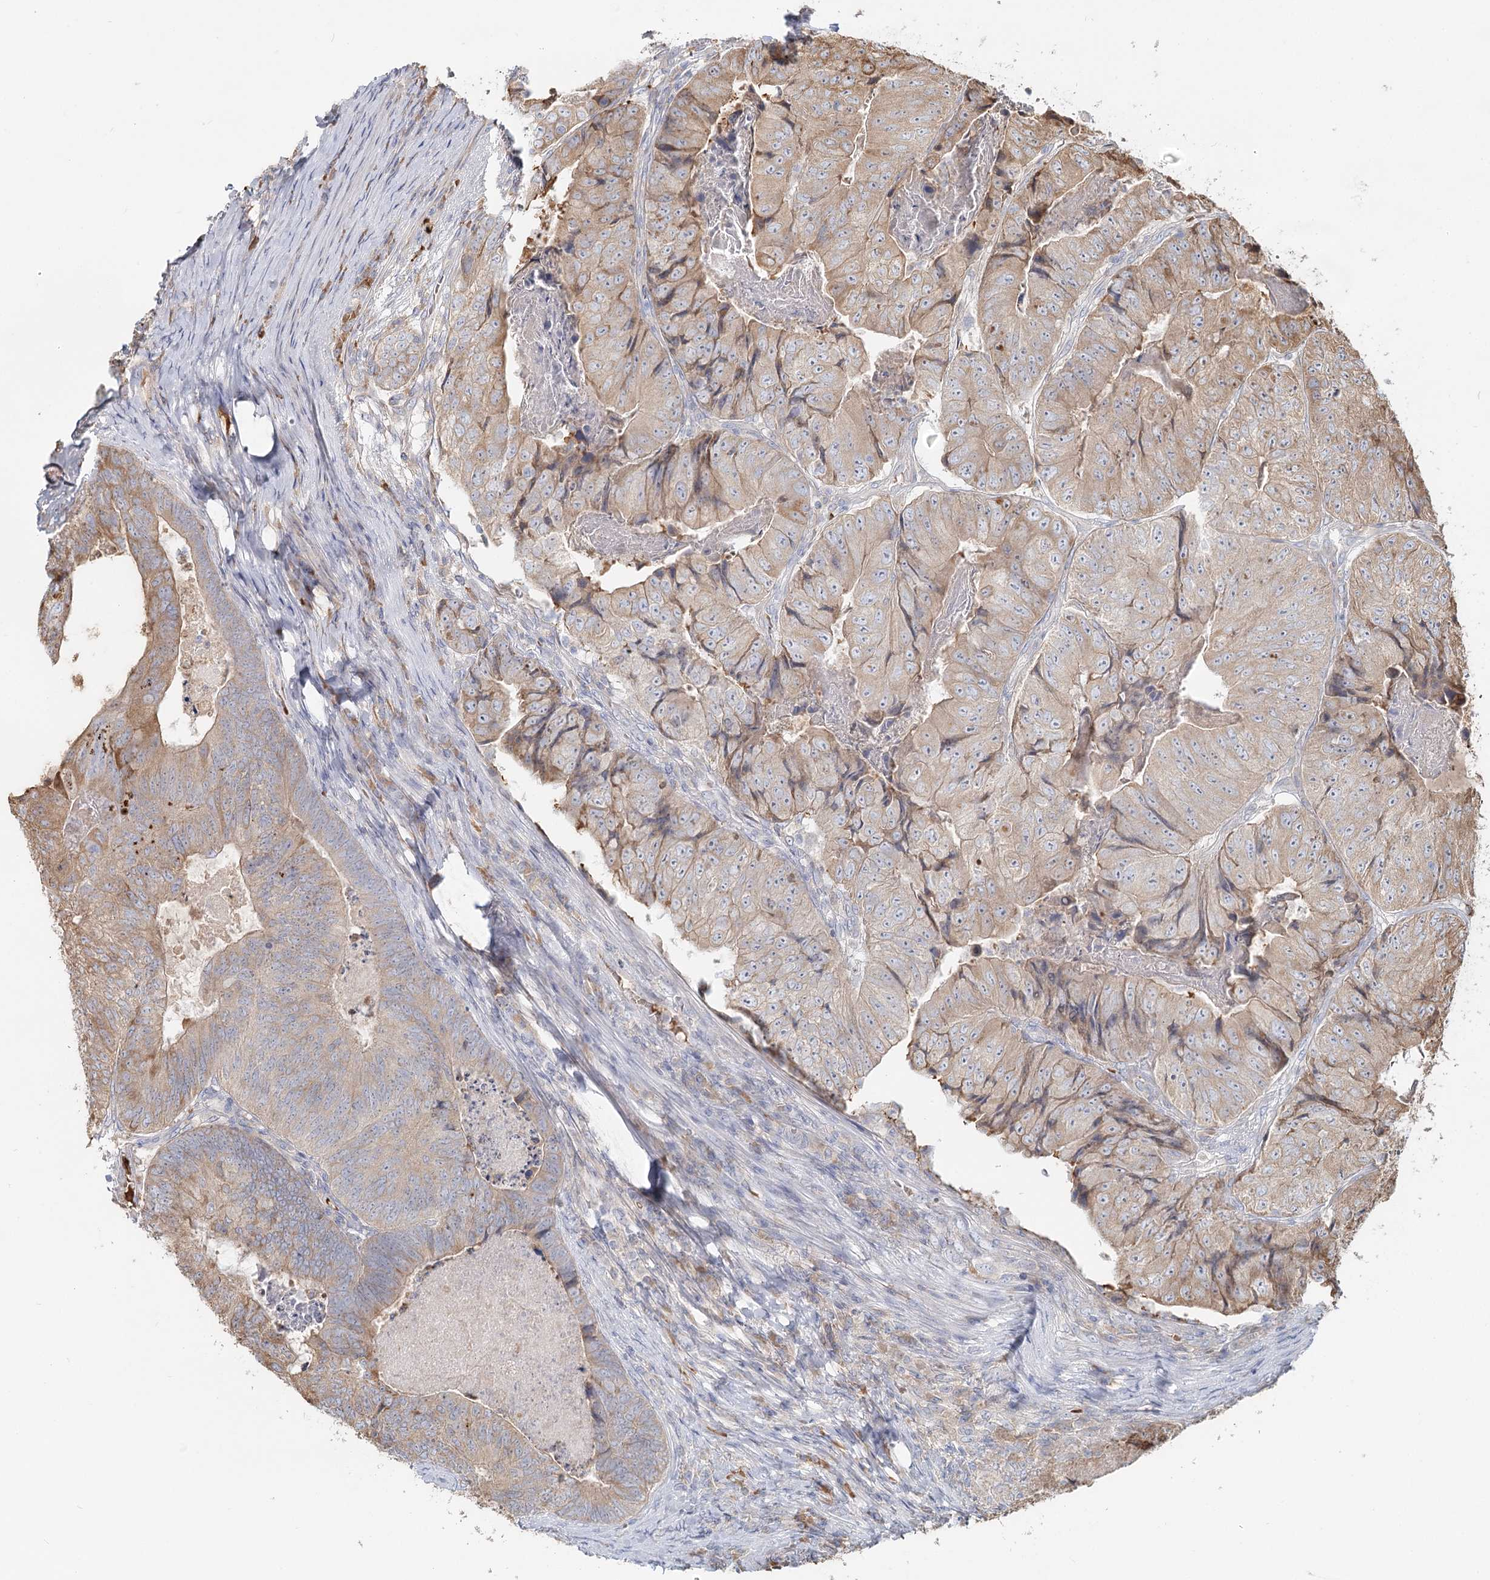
{"staining": {"intensity": "moderate", "quantity": "<25%", "location": "cytoplasmic/membranous"}, "tissue": "colorectal cancer", "cell_type": "Tumor cells", "image_type": "cancer", "snomed": [{"axis": "morphology", "description": "Adenocarcinoma, NOS"}, {"axis": "topography", "description": "Colon"}], "caption": "There is low levels of moderate cytoplasmic/membranous expression in tumor cells of adenocarcinoma (colorectal), as demonstrated by immunohistochemical staining (brown color).", "gene": "ANKRD16", "patient": {"sex": "female", "age": 67}}